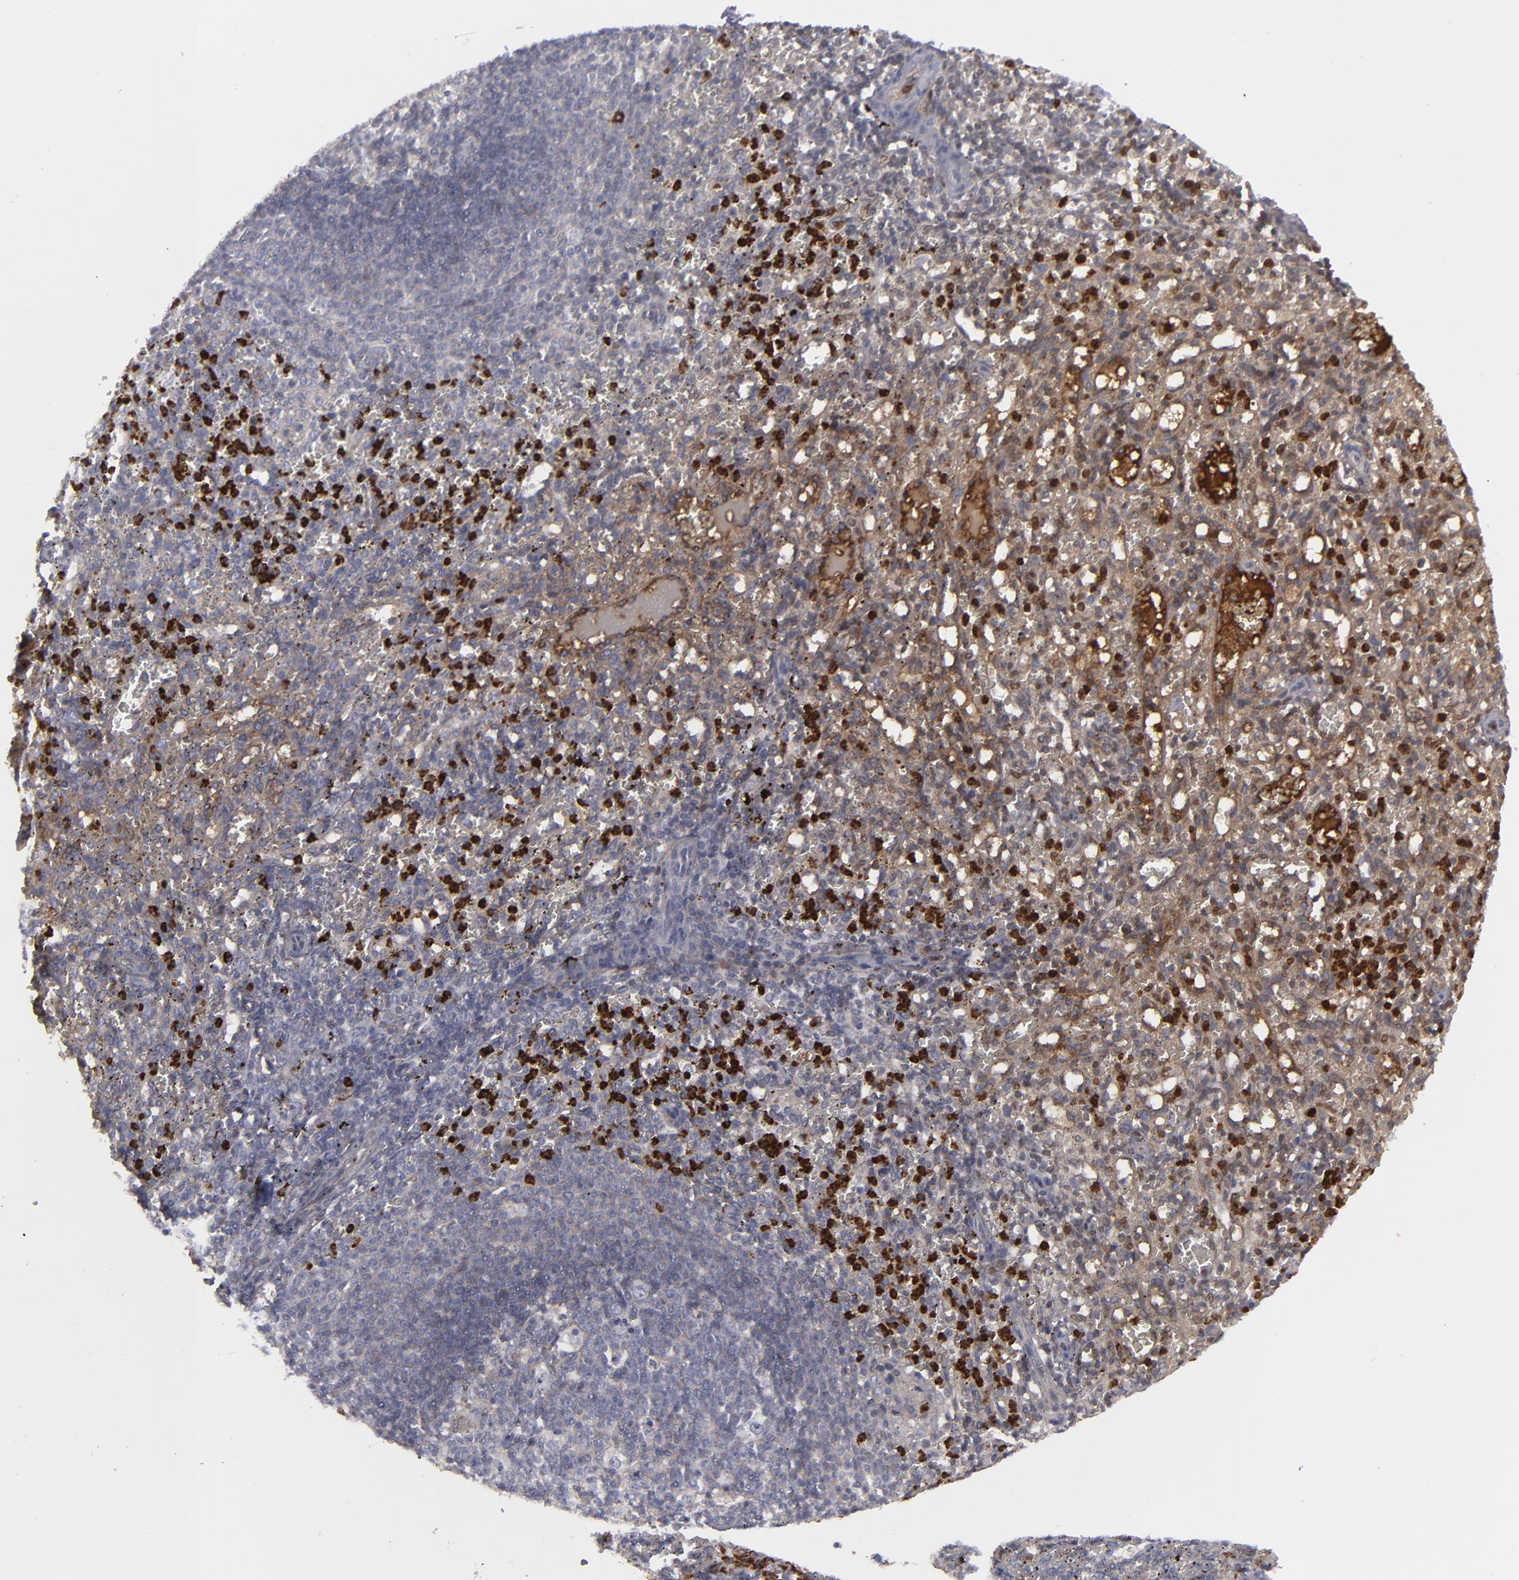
{"staining": {"intensity": "moderate", "quantity": "<25%", "location": "cytoplasmic/membranous,nuclear"}, "tissue": "spleen", "cell_type": "Cells in red pulp", "image_type": "normal", "snomed": [{"axis": "morphology", "description": "Normal tissue, NOS"}, {"axis": "topography", "description": "Spleen"}], "caption": "This photomicrograph displays IHC staining of normal spleen, with low moderate cytoplasmic/membranous,nuclear expression in approximately <25% of cells in red pulp.", "gene": "LRG1", "patient": {"sex": "female", "age": 10}}